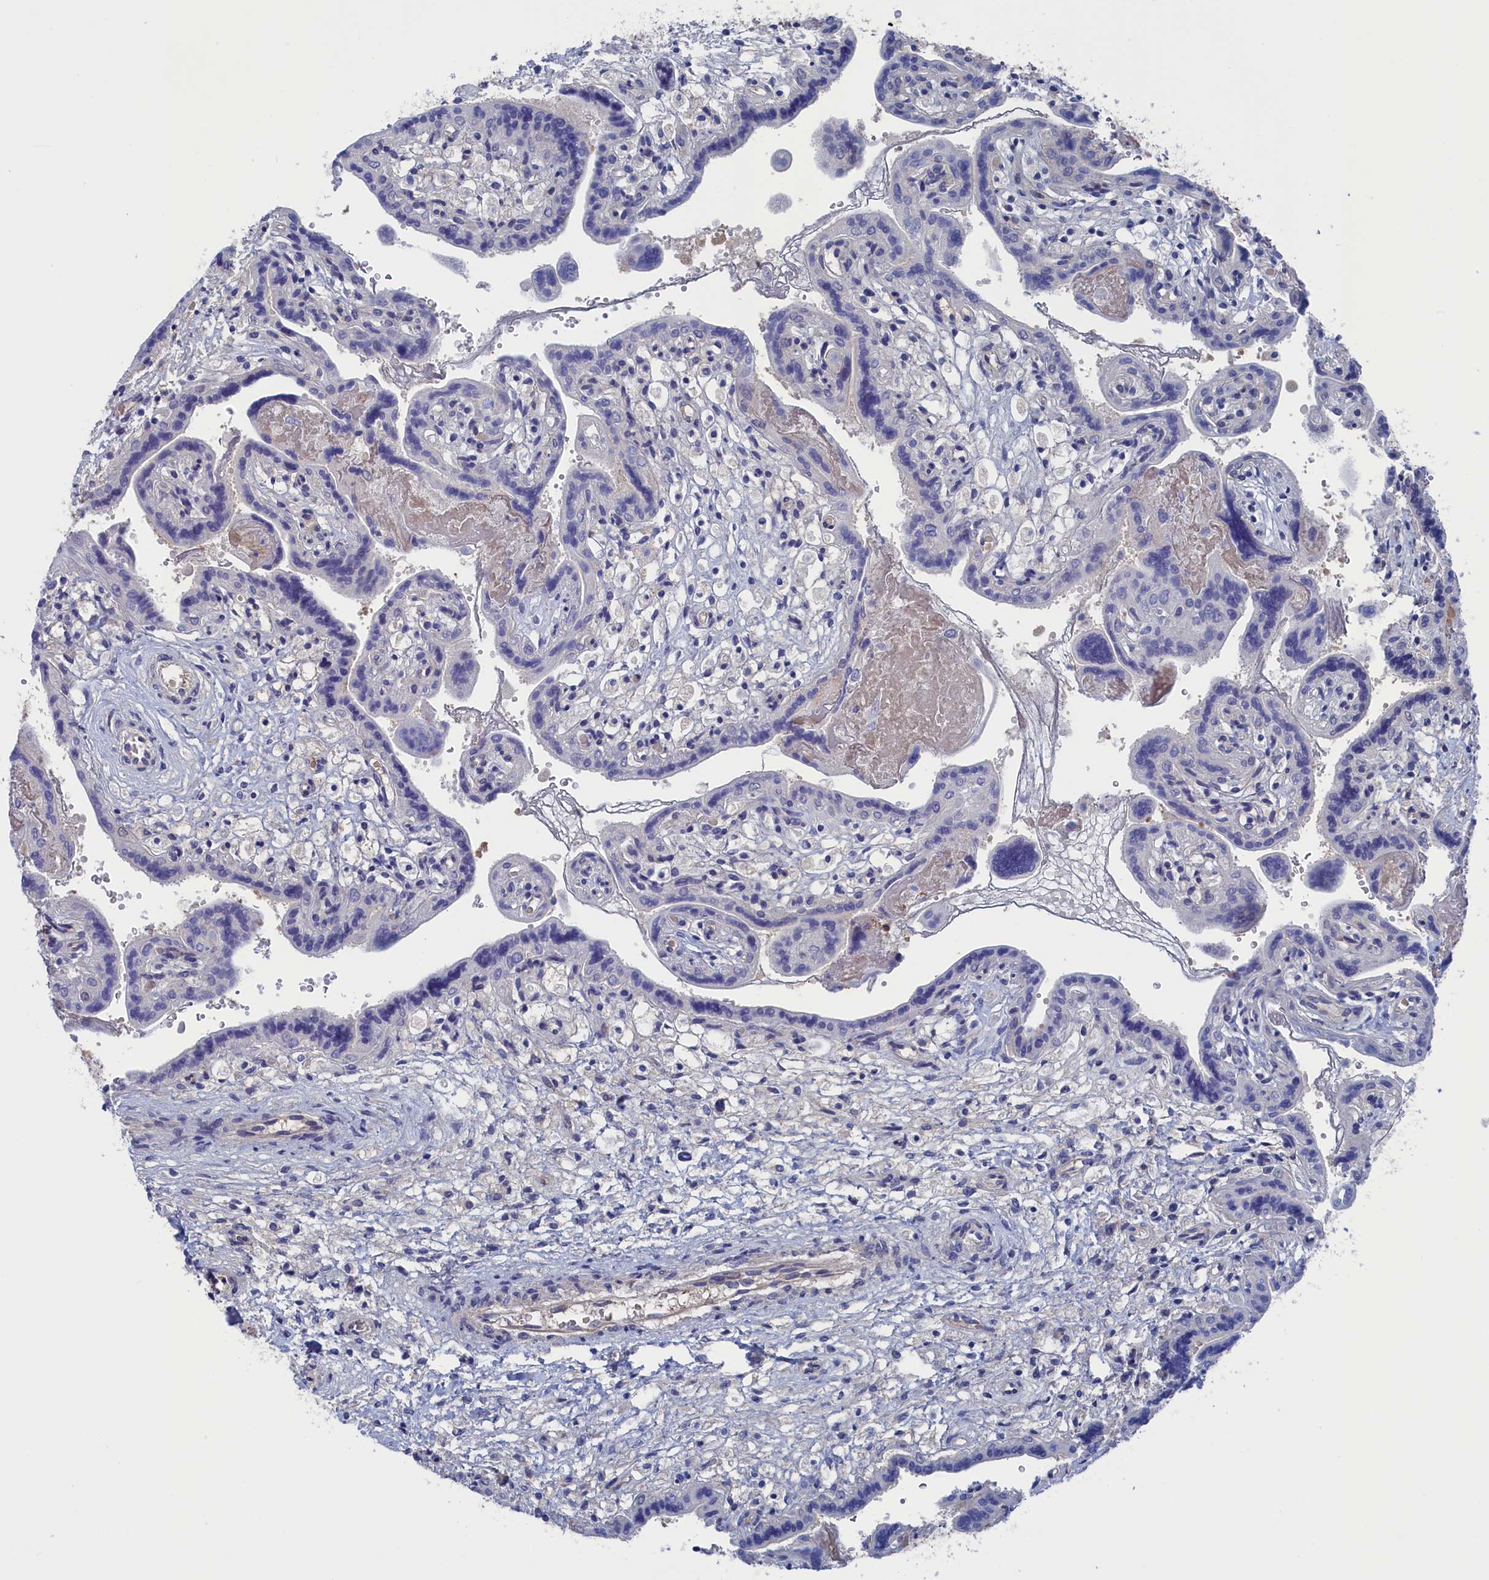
{"staining": {"intensity": "moderate", "quantity": "<25%", "location": "cytoplasmic/membranous"}, "tissue": "placenta", "cell_type": "Trophoblastic cells", "image_type": "normal", "snomed": [{"axis": "morphology", "description": "Normal tissue, NOS"}, {"axis": "topography", "description": "Placenta"}], "caption": "Moderate cytoplasmic/membranous expression is appreciated in approximately <25% of trophoblastic cells in unremarkable placenta. (brown staining indicates protein expression, while blue staining denotes nuclei).", "gene": "NUTF2", "patient": {"sex": "female", "age": 37}}